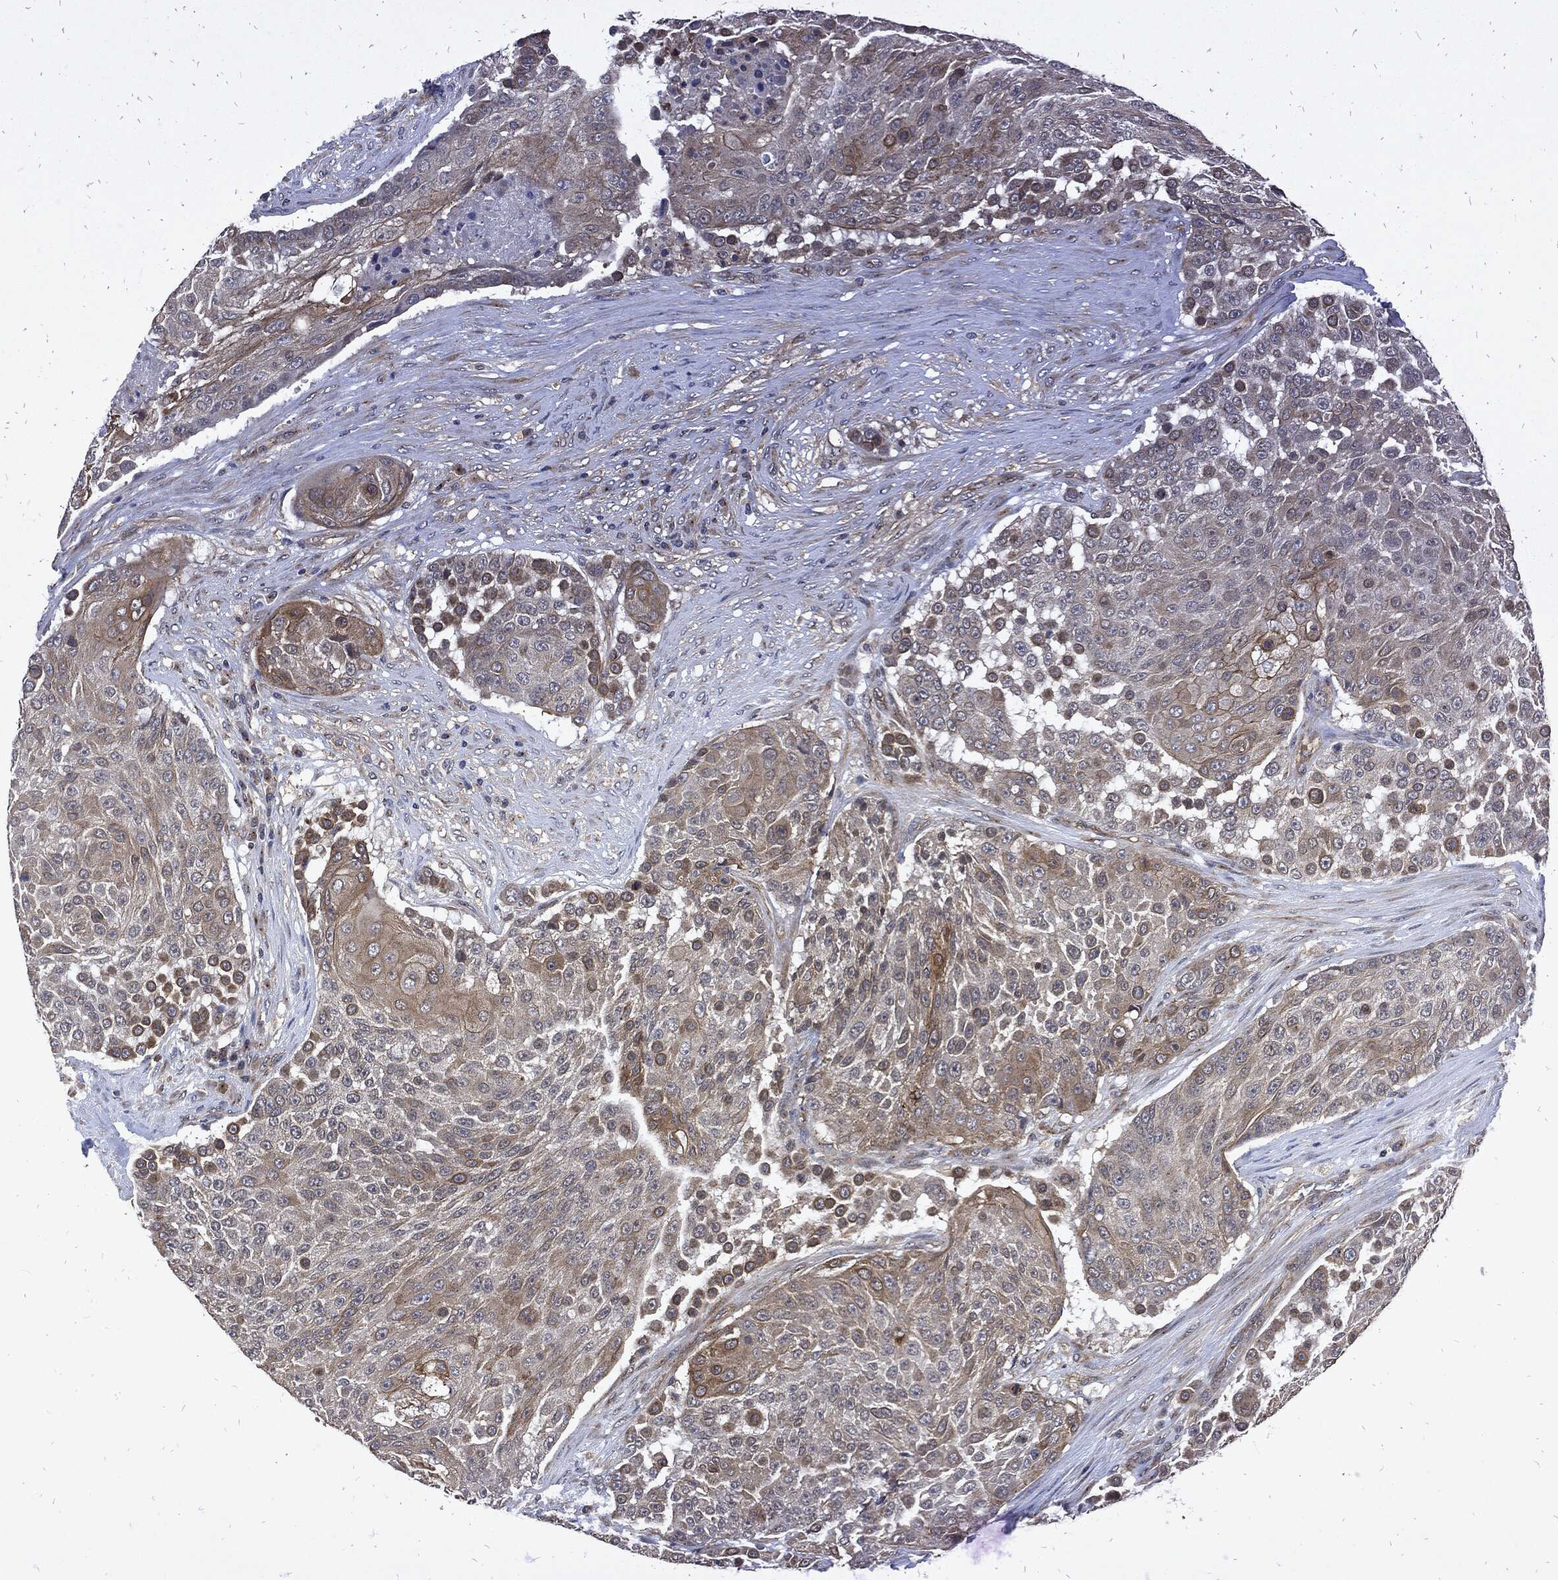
{"staining": {"intensity": "moderate", "quantity": "<25%", "location": "cytoplasmic/membranous"}, "tissue": "urothelial cancer", "cell_type": "Tumor cells", "image_type": "cancer", "snomed": [{"axis": "morphology", "description": "Urothelial carcinoma, High grade"}, {"axis": "topography", "description": "Urinary bladder"}], "caption": "A photomicrograph of urothelial cancer stained for a protein displays moderate cytoplasmic/membranous brown staining in tumor cells. (IHC, brightfield microscopy, high magnification).", "gene": "DCTN1", "patient": {"sex": "female", "age": 63}}